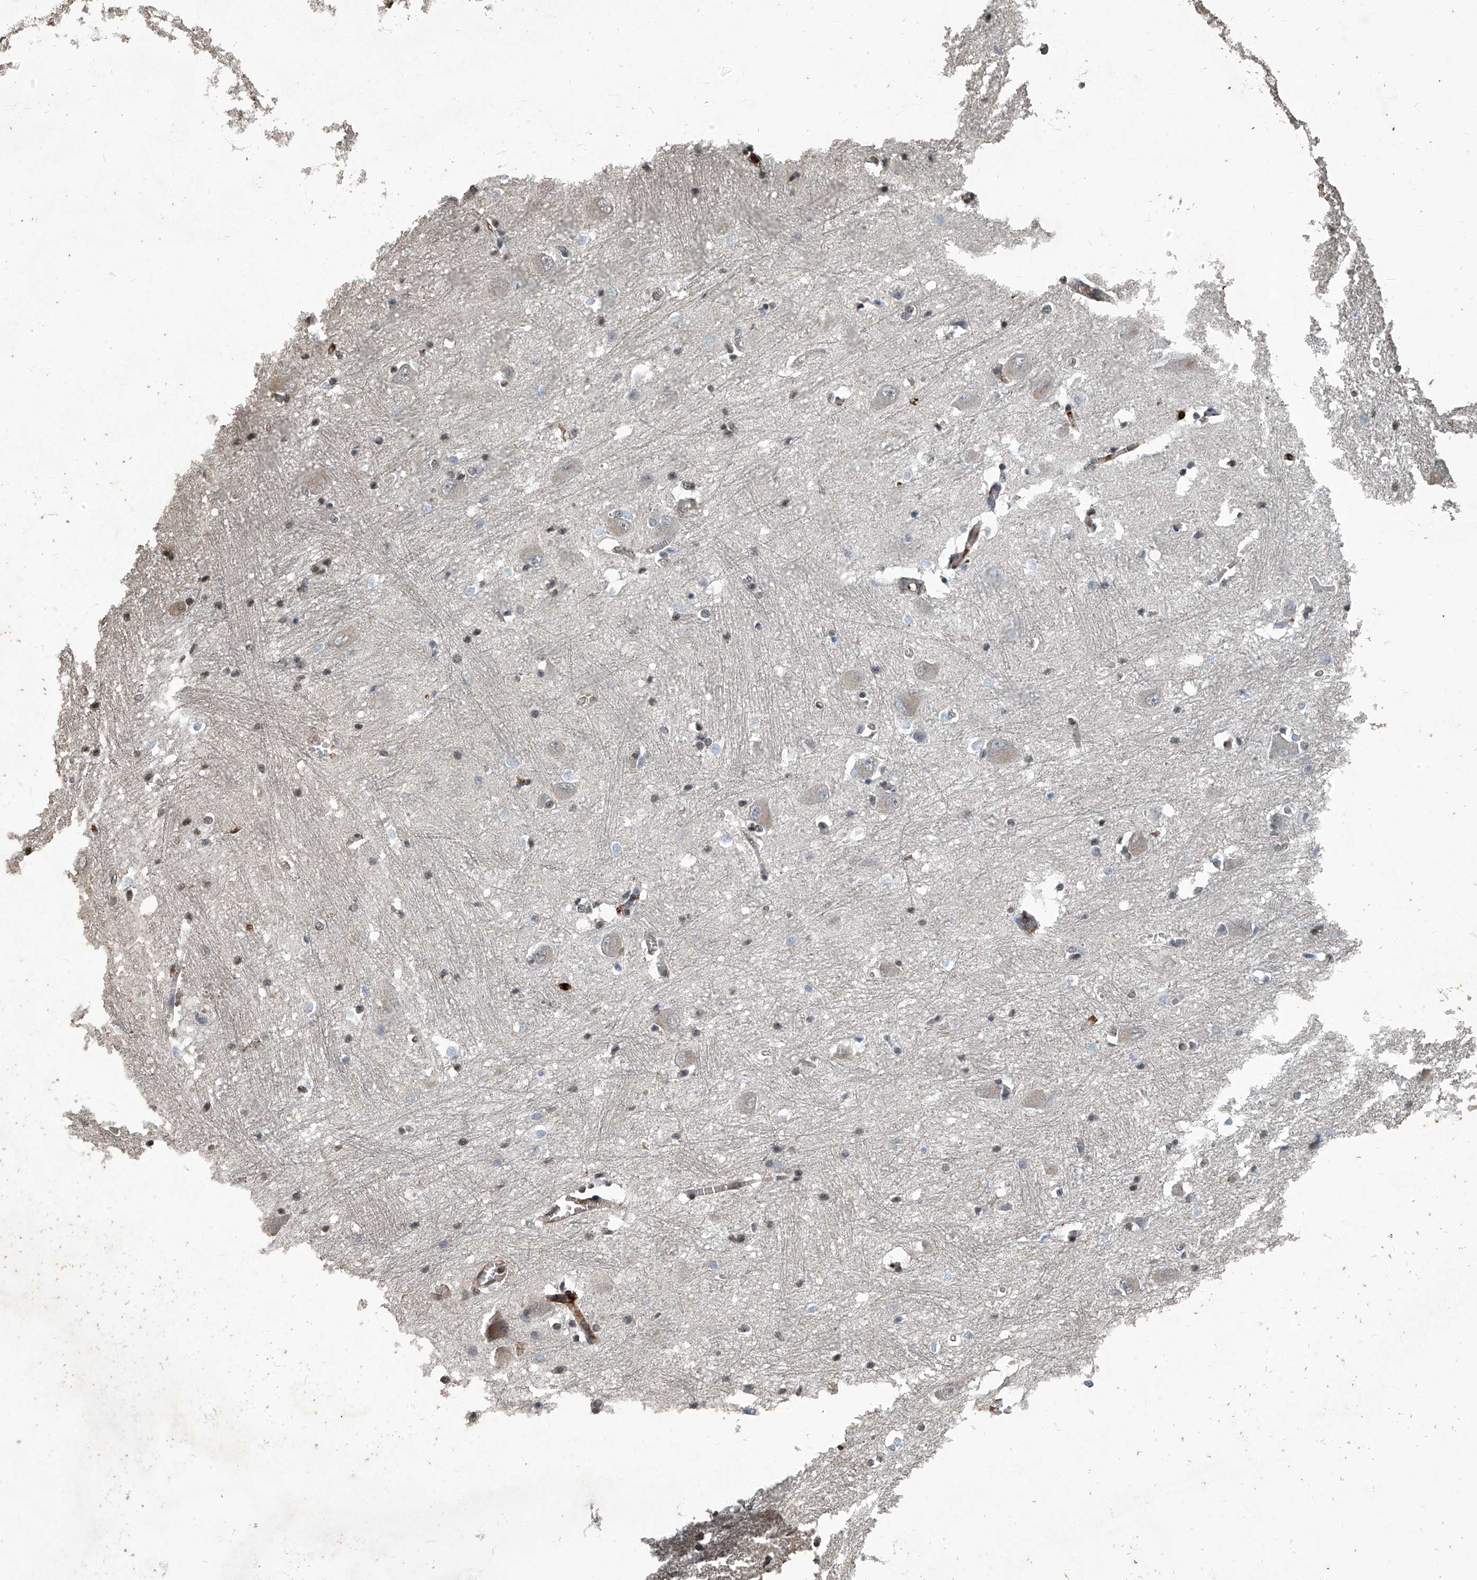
{"staining": {"intensity": "moderate", "quantity": "25%-75%", "location": "nuclear"}, "tissue": "caudate", "cell_type": "Glial cells", "image_type": "normal", "snomed": [{"axis": "morphology", "description": "Normal tissue, NOS"}, {"axis": "topography", "description": "Lateral ventricle wall"}], "caption": "Caudate stained with IHC demonstrates moderate nuclear positivity in about 25%-75% of glial cells. (DAB IHC, brown staining for protein, blue staining for nuclei).", "gene": "GPR132", "patient": {"sex": "male", "age": 37}}